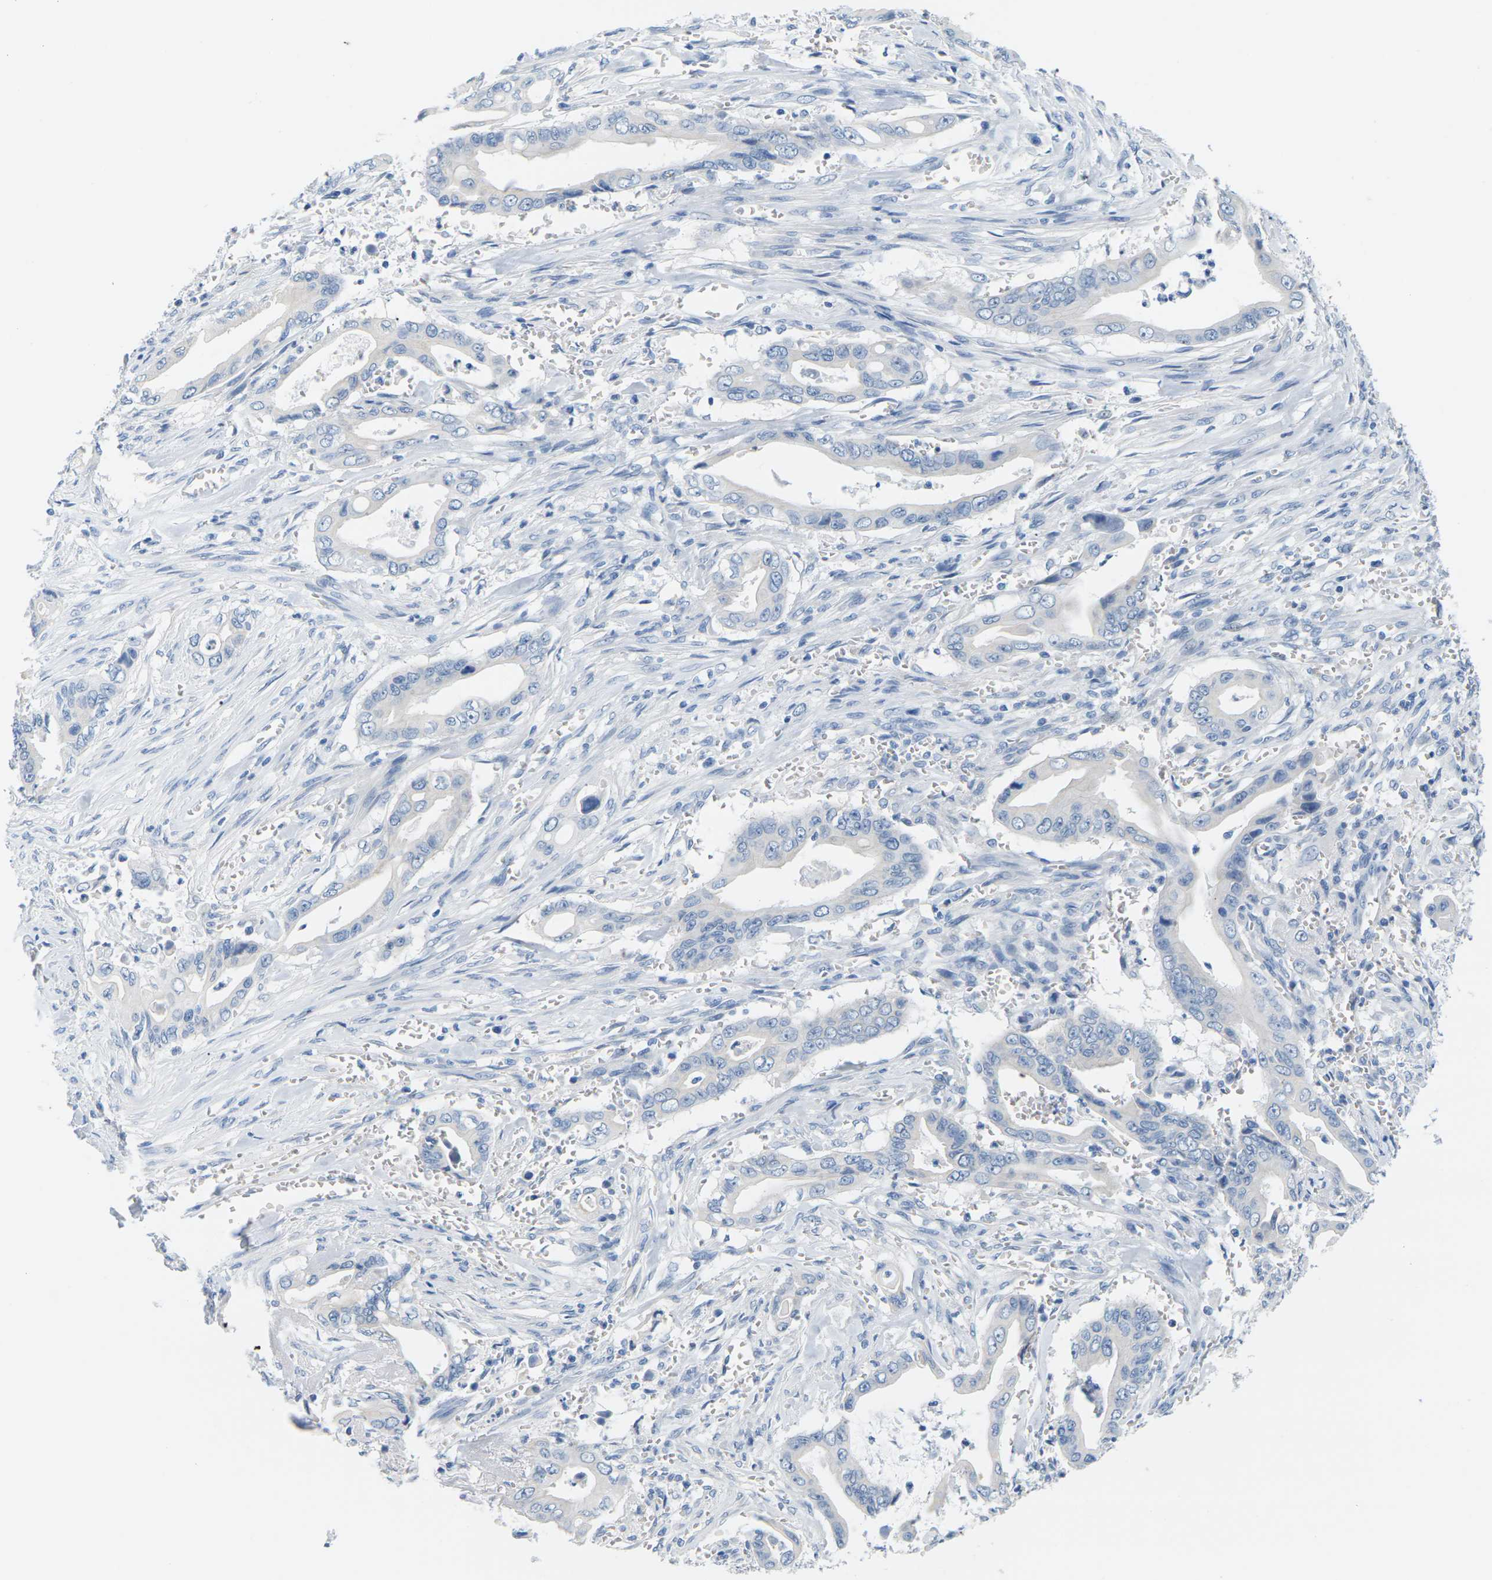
{"staining": {"intensity": "negative", "quantity": "none", "location": "none"}, "tissue": "pancreatic cancer", "cell_type": "Tumor cells", "image_type": "cancer", "snomed": [{"axis": "morphology", "description": "Adenocarcinoma, NOS"}, {"axis": "topography", "description": "Pancreas"}], "caption": "Immunohistochemistry (IHC) photomicrograph of human pancreatic cancer stained for a protein (brown), which displays no expression in tumor cells.", "gene": "SLC12A1", "patient": {"sex": "male", "age": 59}}